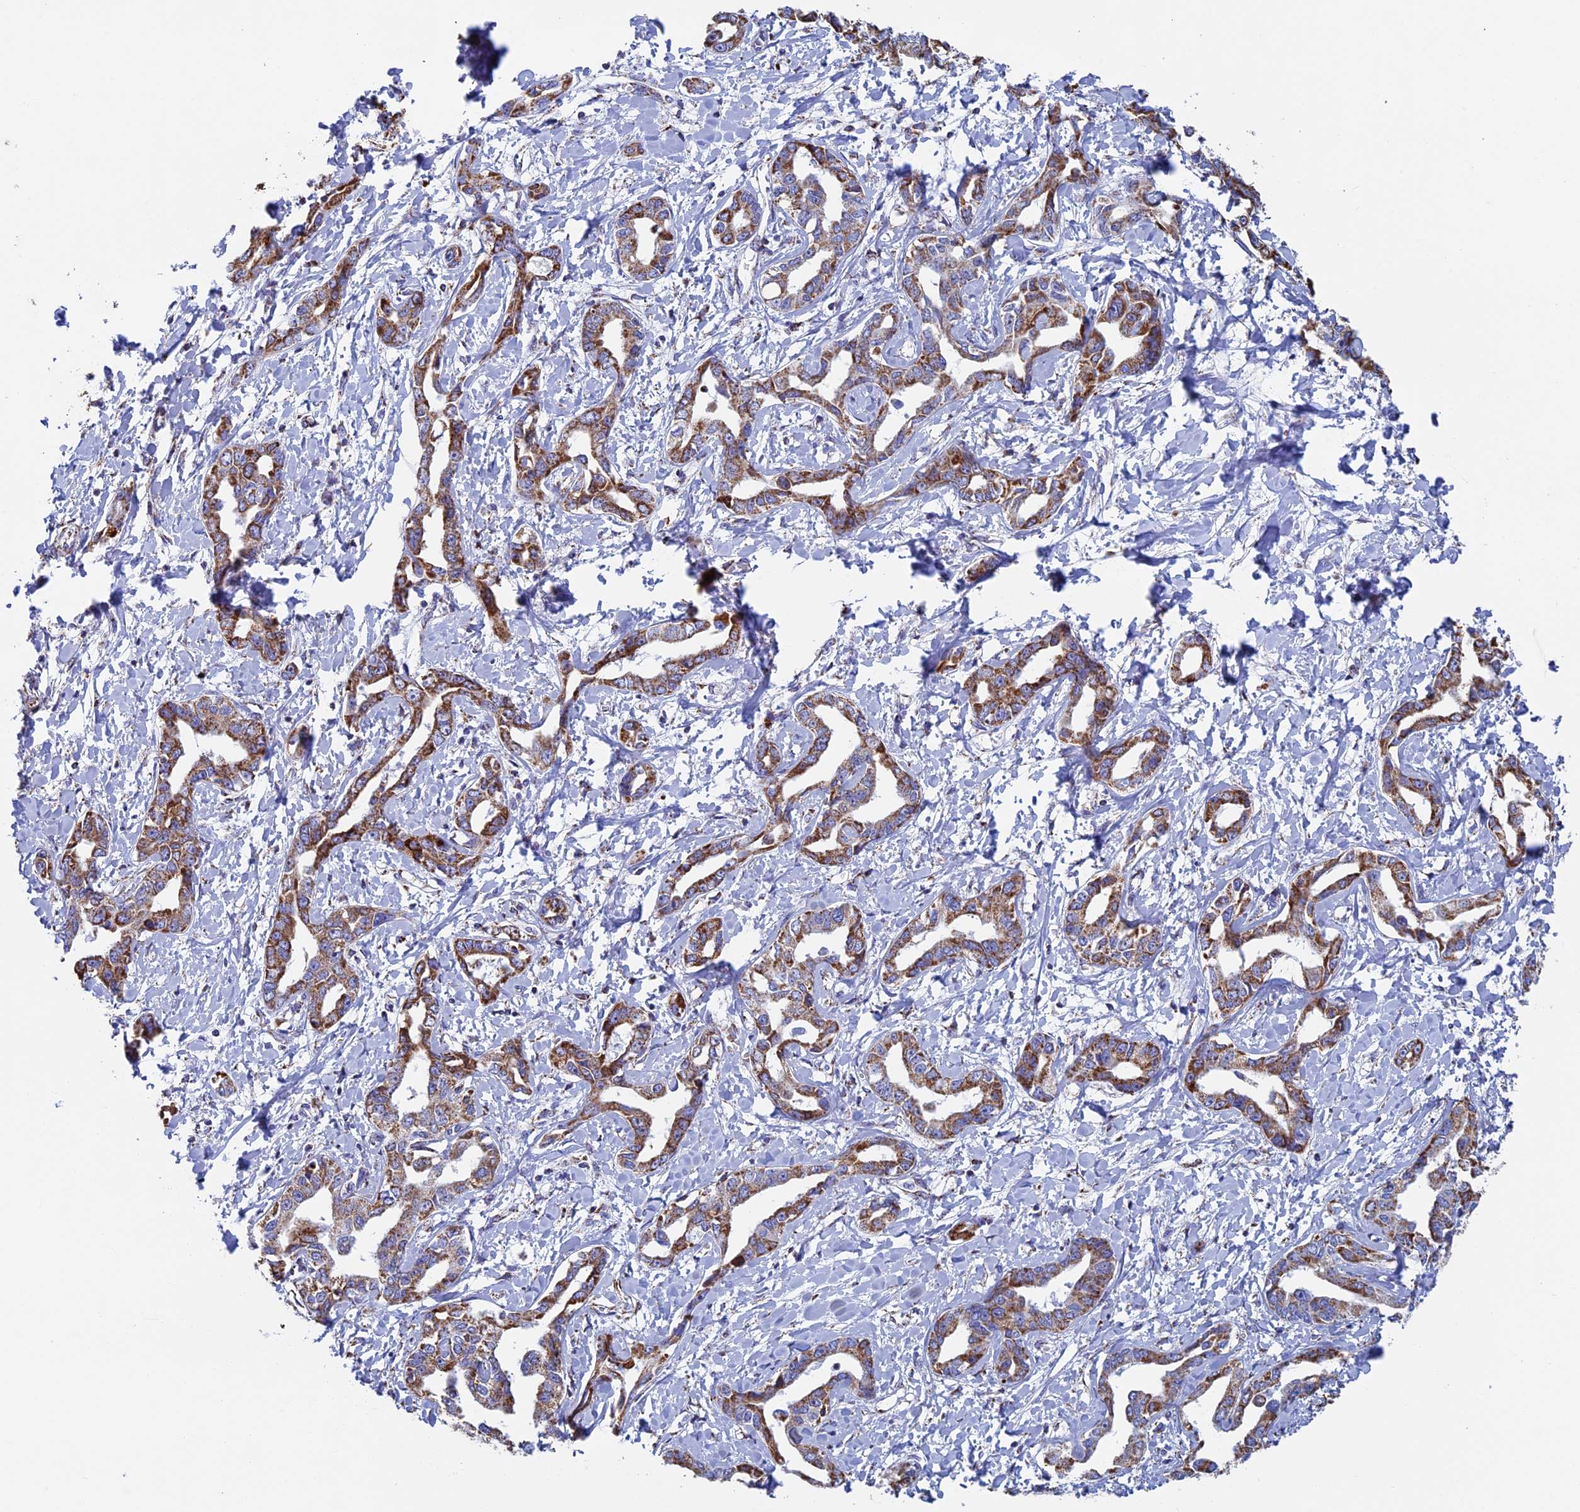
{"staining": {"intensity": "moderate", "quantity": ">75%", "location": "cytoplasmic/membranous"}, "tissue": "liver cancer", "cell_type": "Tumor cells", "image_type": "cancer", "snomed": [{"axis": "morphology", "description": "Cholangiocarcinoma"}, {"axis": "topography", "description": "Liver"}], "caption": "The immunohistochemical stain shows moderate cytoplasmic/membranous staining in tumor cells of liver cancer (cholangiocarcinoma) tissue.", "gene": "UQCRFS1", "patient": {"sex": "male", "age": 59}}